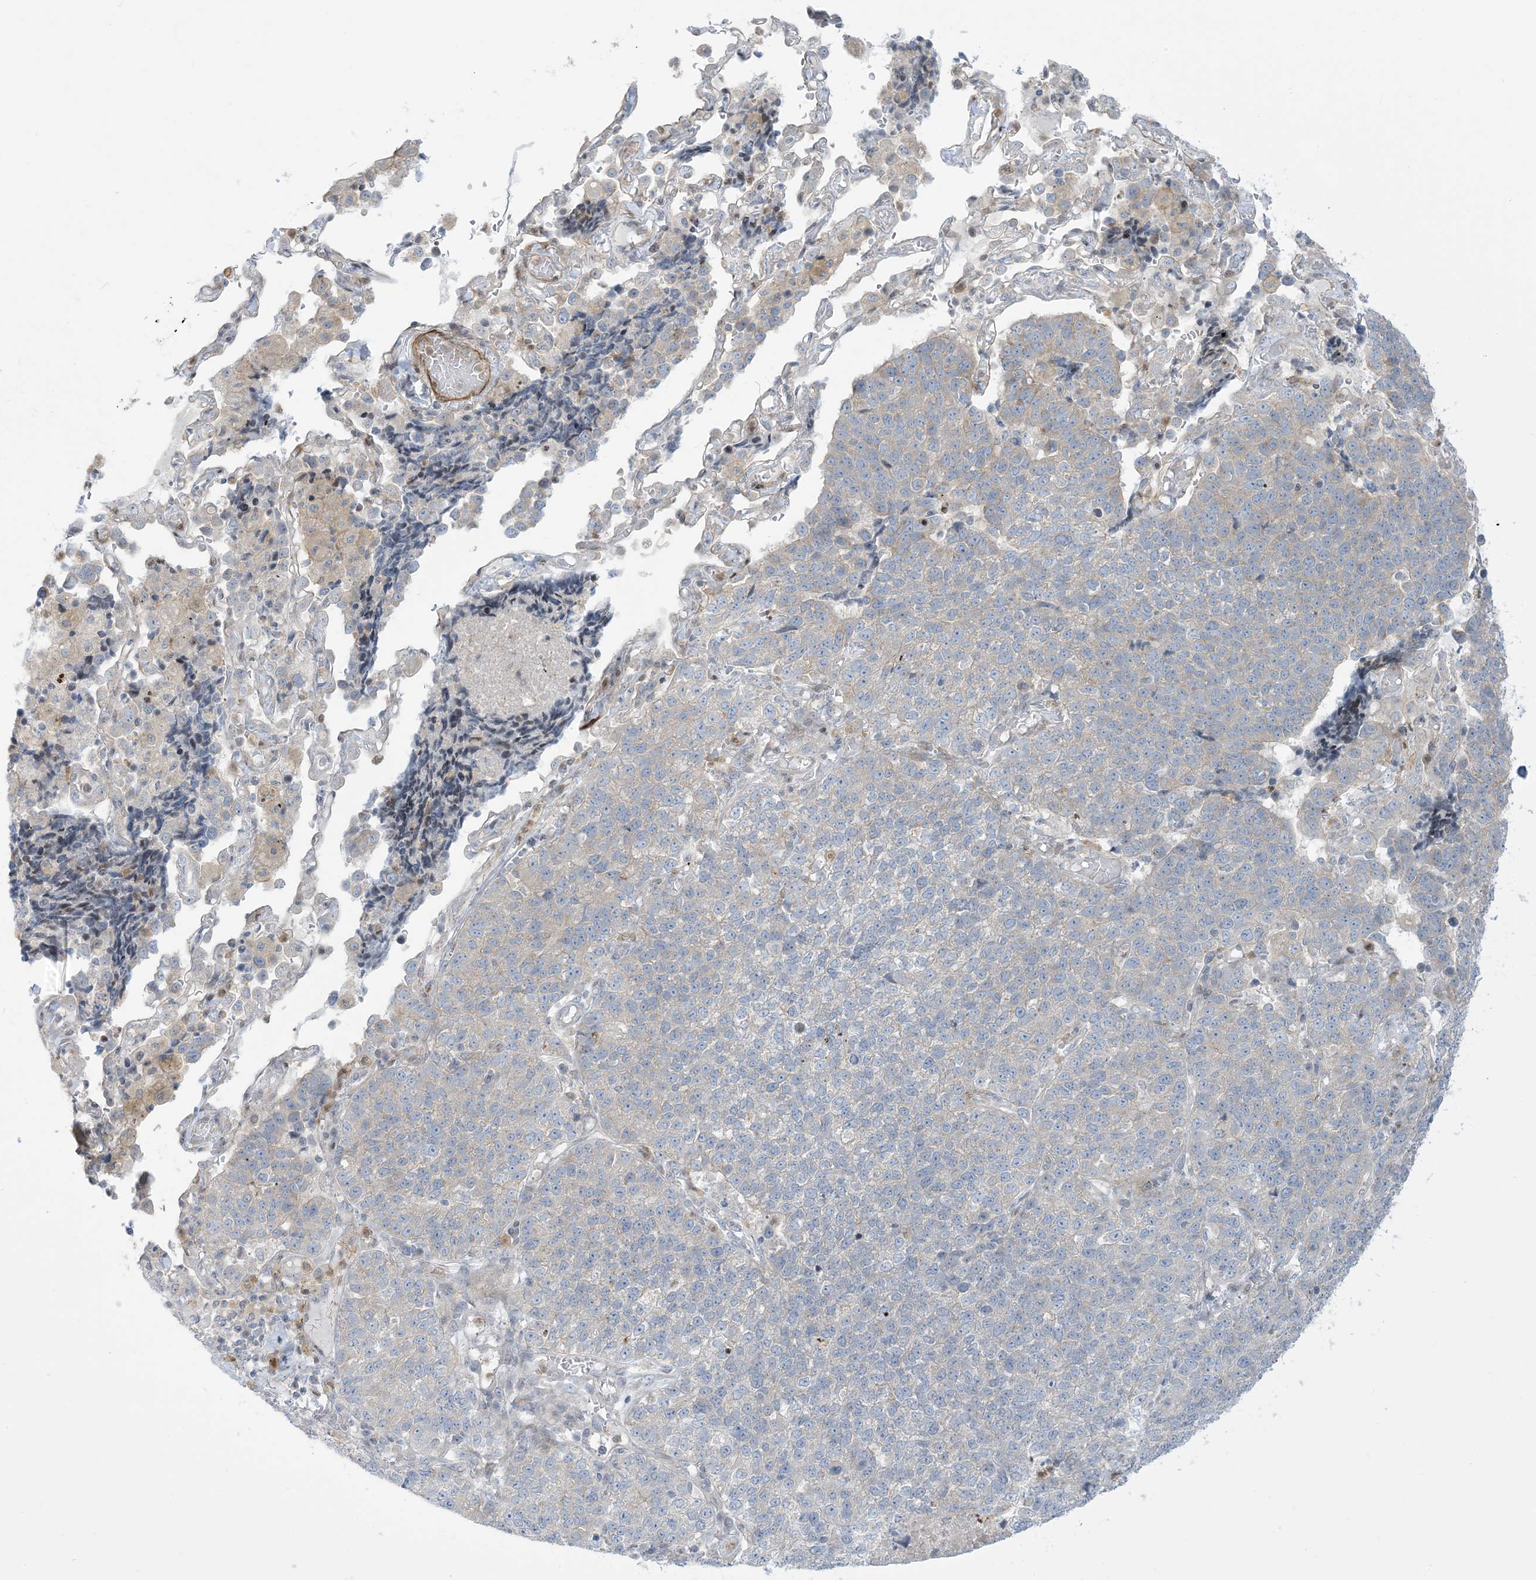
{"staining": {"intensity": "negative", "quantity": "none", "location": "none"}, "tissue": "lung cancer", "cell_type": "Tumor cells", "image_type": "cancer", "snomed": [{"axis": "morphology", "description": "Adenocarcinoma, NOS"}, {"axis": "topography", "description": "Lung"}], "caption": "This is an immunohistochemistry (IHC) histopathology image of lung cancer. There is no positivity in tumor cells.", "gene": "AFTPH", "patient": {"sex": "male", "age": 49}}